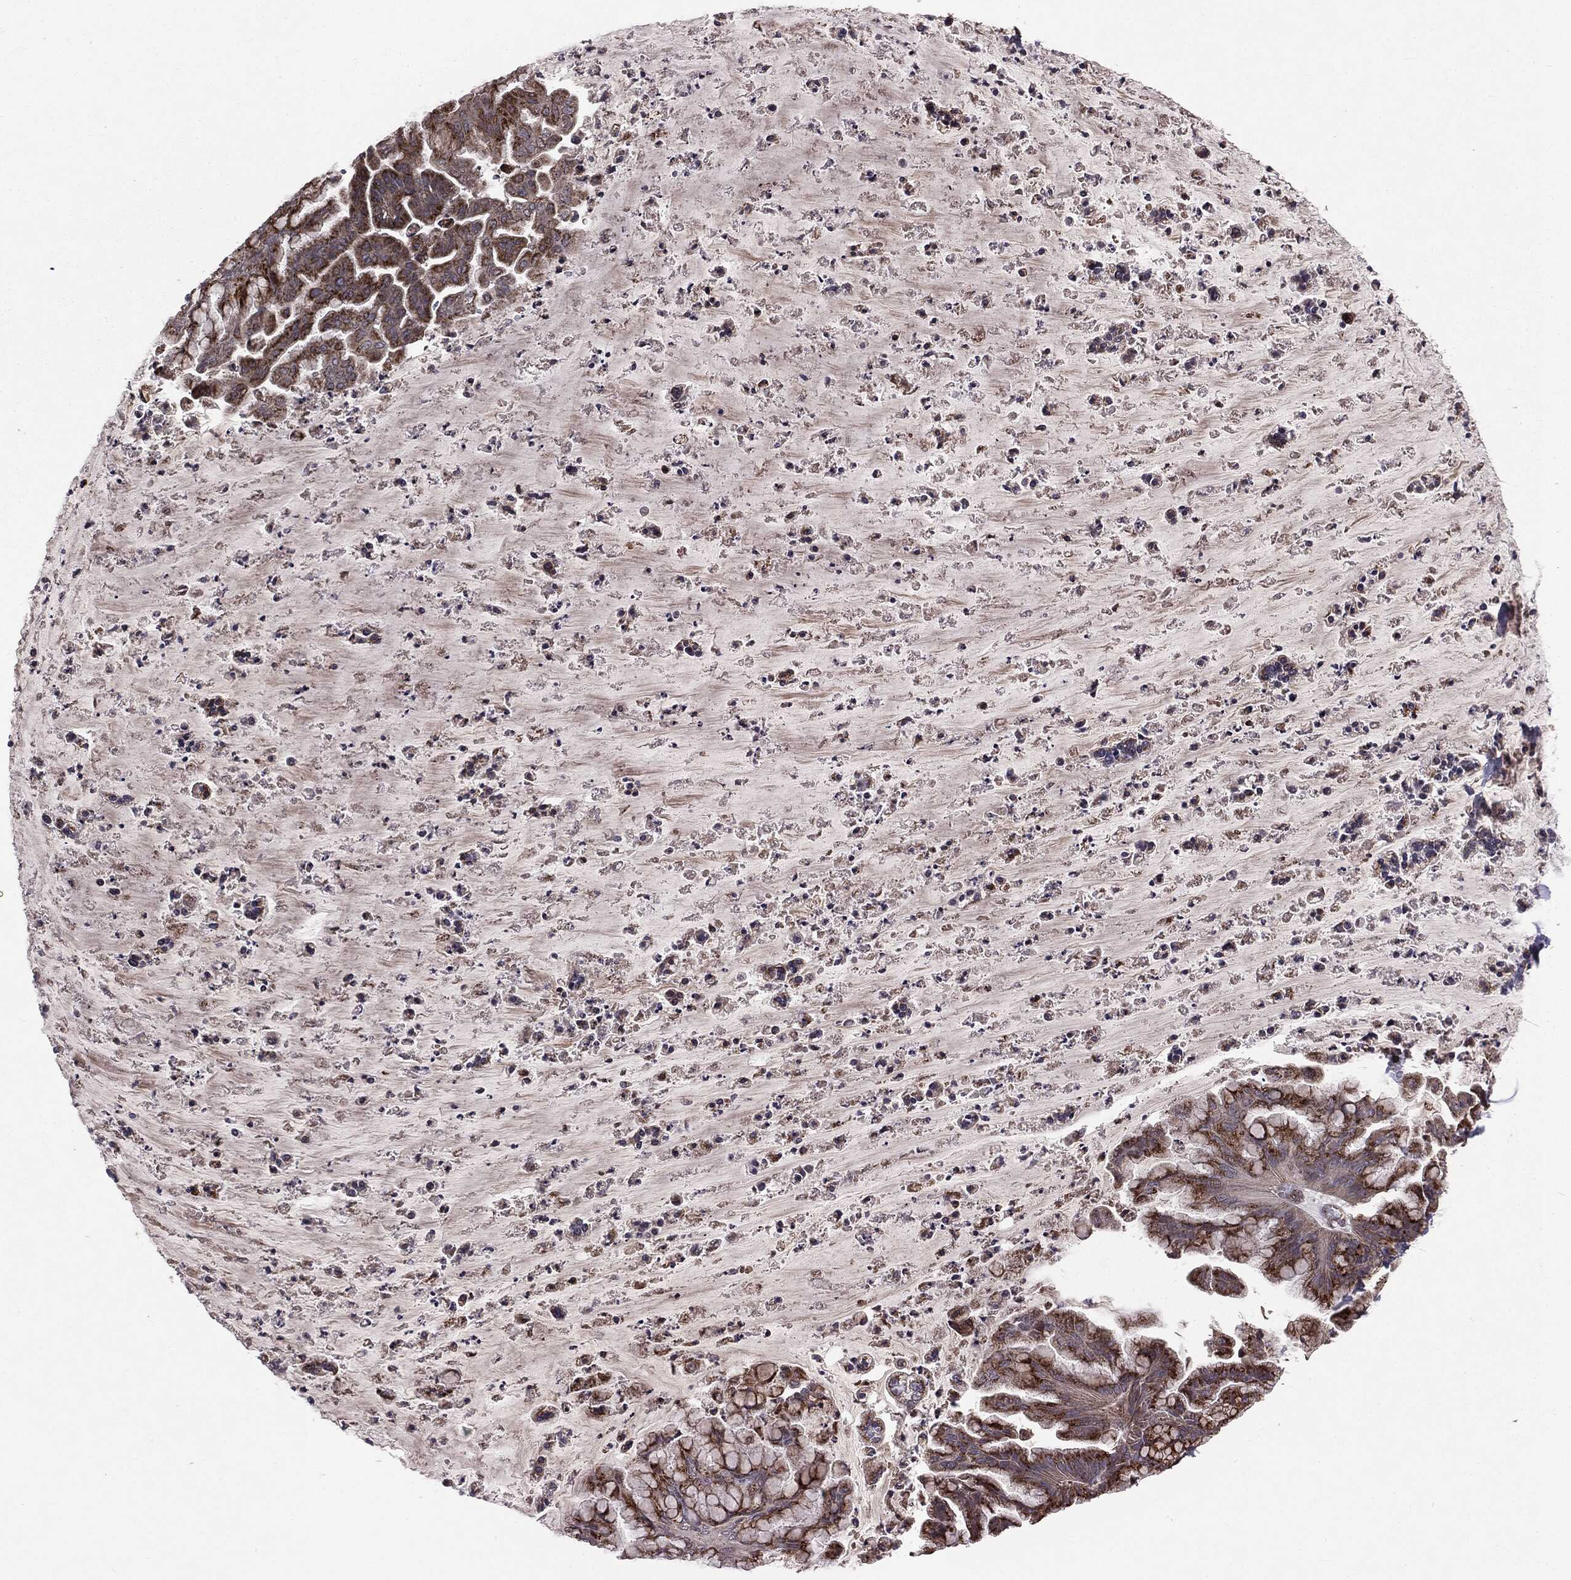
{"staining": {"intensity": "strong", "quantity": ">75%", "location": "cytoplasmic/membranous"}, "tissue": "ovarian cancer", "cell_type": "Tumor cells", "image_type": "cancer", "snomed": [{"axis": "morphology", "description": "Cystadenocarcinoma, mucinous, NOS"}, {"axis": "topography", "description": "Ovary"}], "caption": "Immunohistochemical staining of ovarian cancer exhibits high levels of strong cytoplasmic/membranous protein staining in about >75% of tumor cells. Nuclei are stained in blue.", "gene": "PLPPR2", "patient": {"sex": "female", "age": 67}}